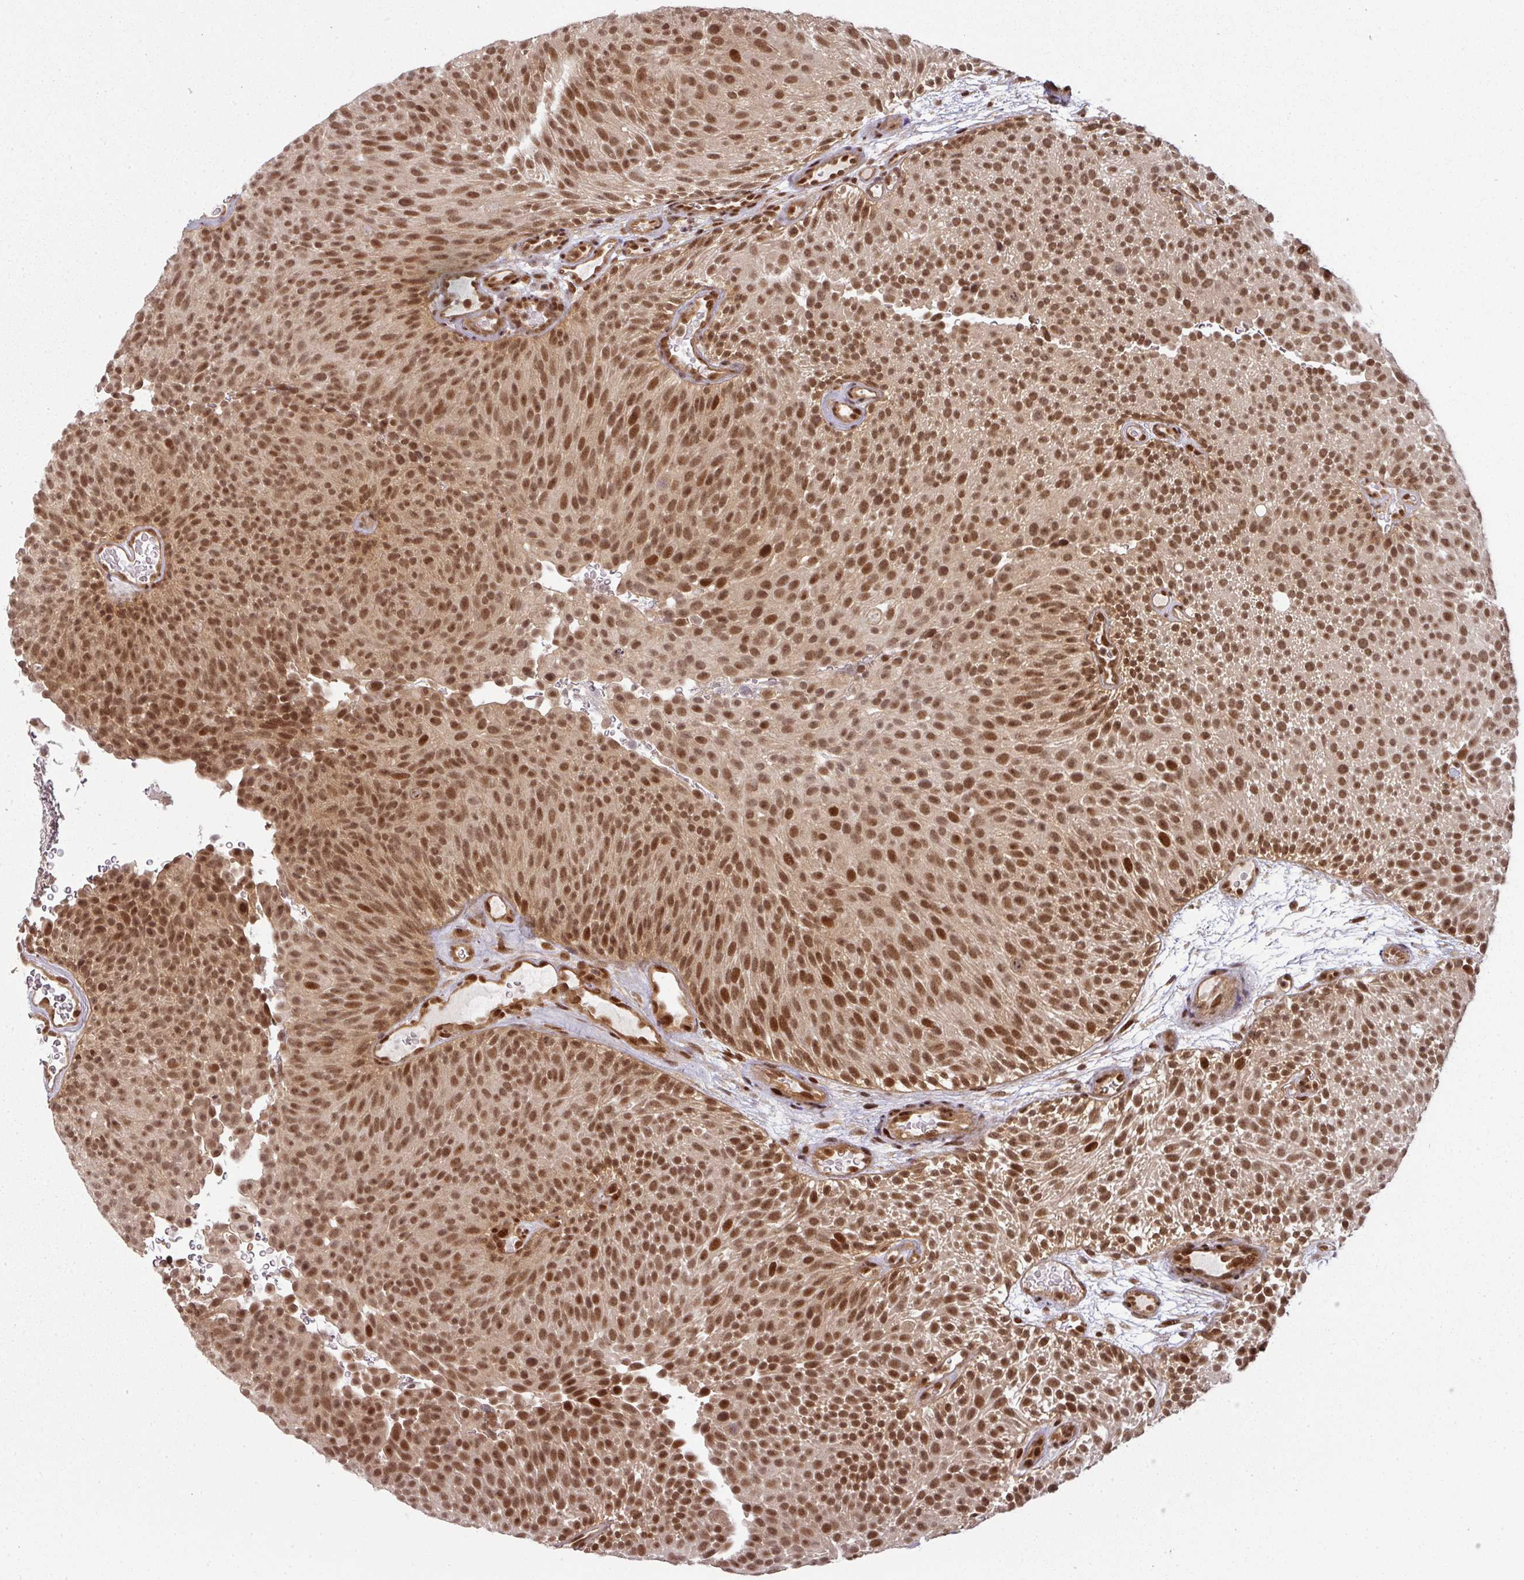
{"staining": {"intensity": "moderate", "quantity": ">75%", "location": "nuclear"}, "tissue": "urothelial cancer", "cell_type": "Tumor cells", "image_type": "cancer", "snomed": [{"axis": "morphology", "description": "Urothelial carcinoma, Low grade"}, {"axis": "topography", "description": "Urinary bladder"}], "caption": "IHC histopathology image of human urothelial carcinoma (low-grade) stained for a protein (brown), which shows medium levels of moderate nuclear staining in approximately >75% of tumor cells.", "gene": "SIK3", "patient": {"sex": "male", "age": 78}}